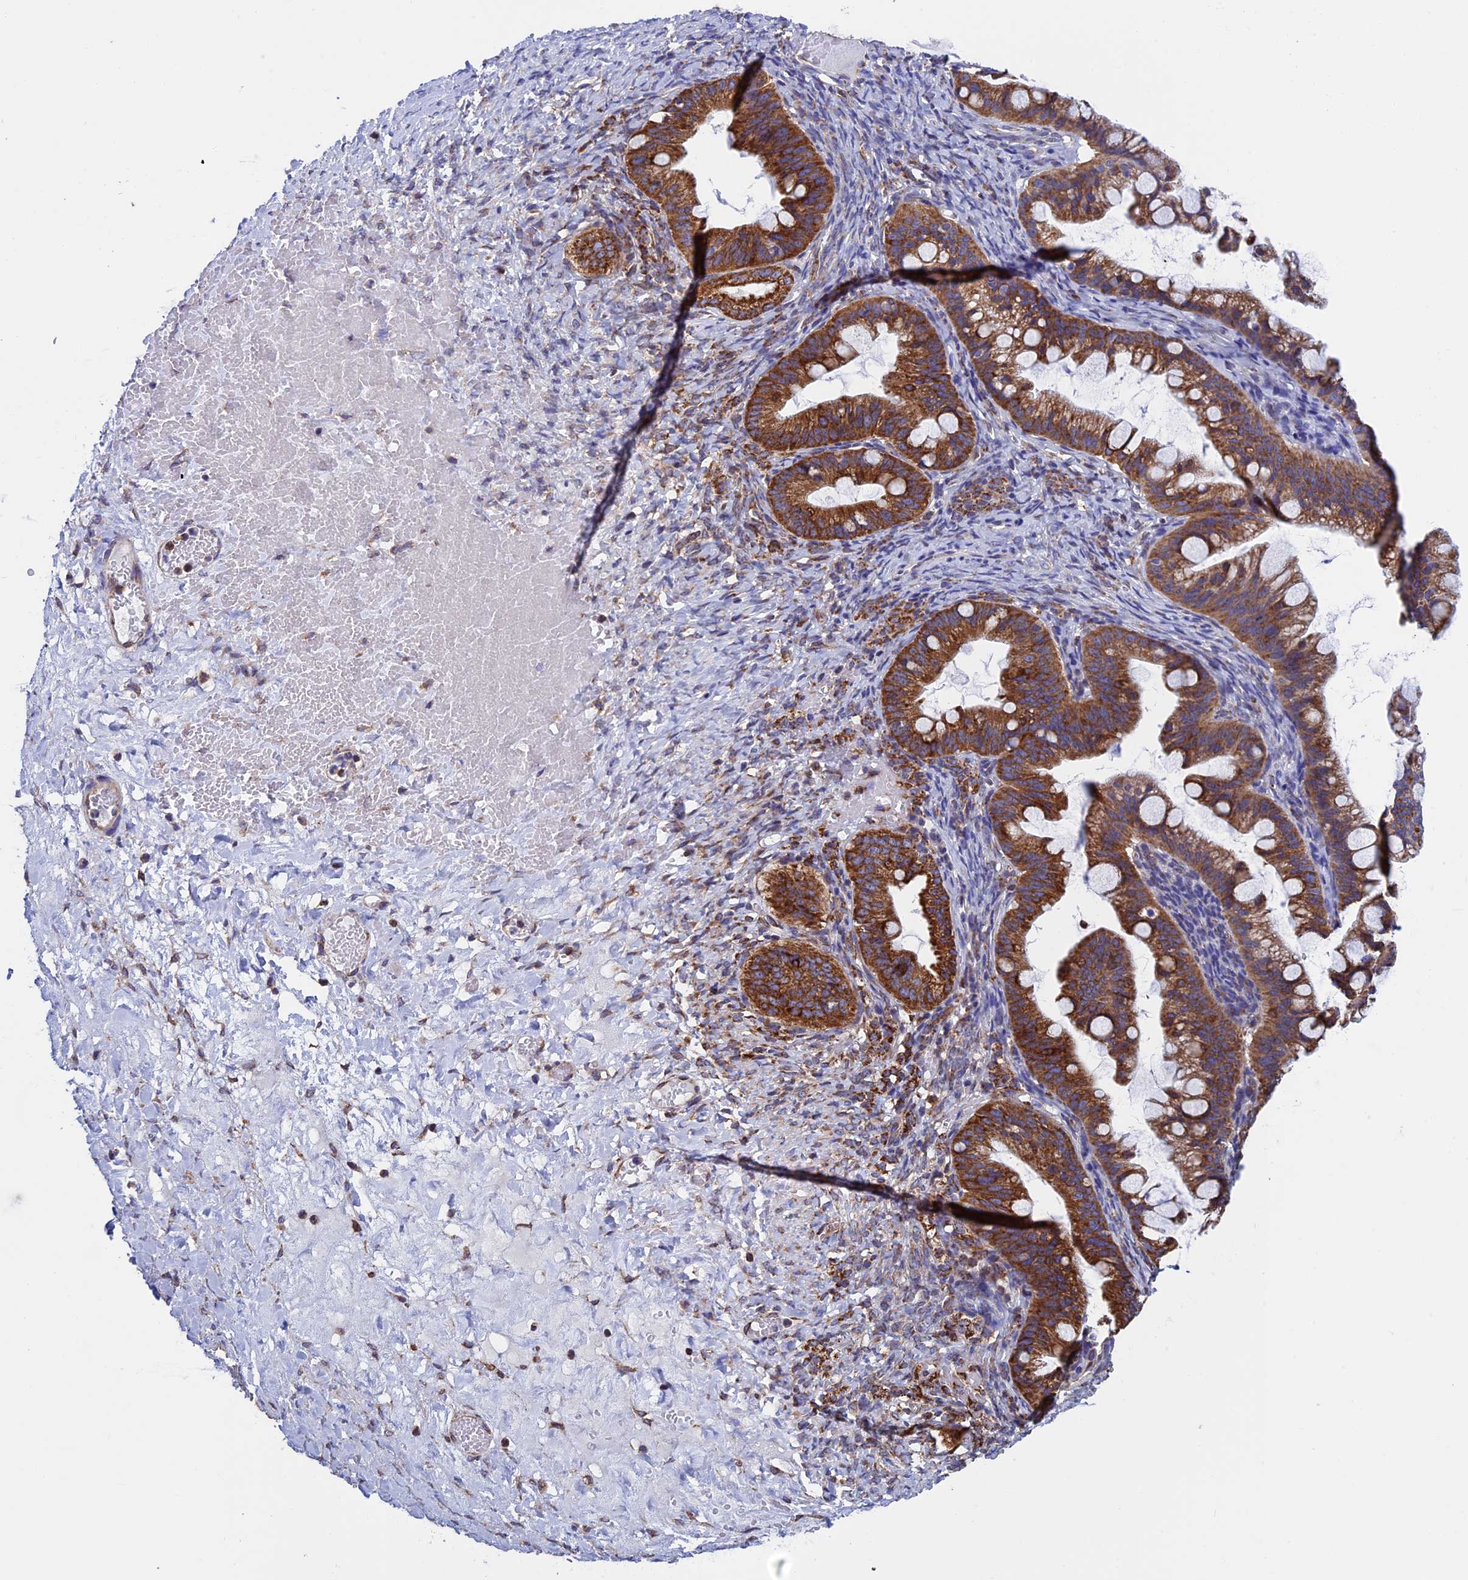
{"staining": {"intensity": "moderate", "quantity": ">75%", "location": "cytoplasmic/membranous"}, "tissue": "ovarian cancer", "cell_type": "Tumor cells", "image_type": "cancer", "snomed": [{"axis": "morphology", "description": "Cystadenocarcinoma, mucinous, NOS"}, {"axis": "topography", "description": "Ovary"}], "caption": "This histopathology image displays immunohistochemistry staining of ovarian cancer, with medium moderate cytoplasmic/membranous staining in approximately >75% of tumor cells.", "gene": "SLC9A5", "patient": {"sex": "female", "age": 73}}